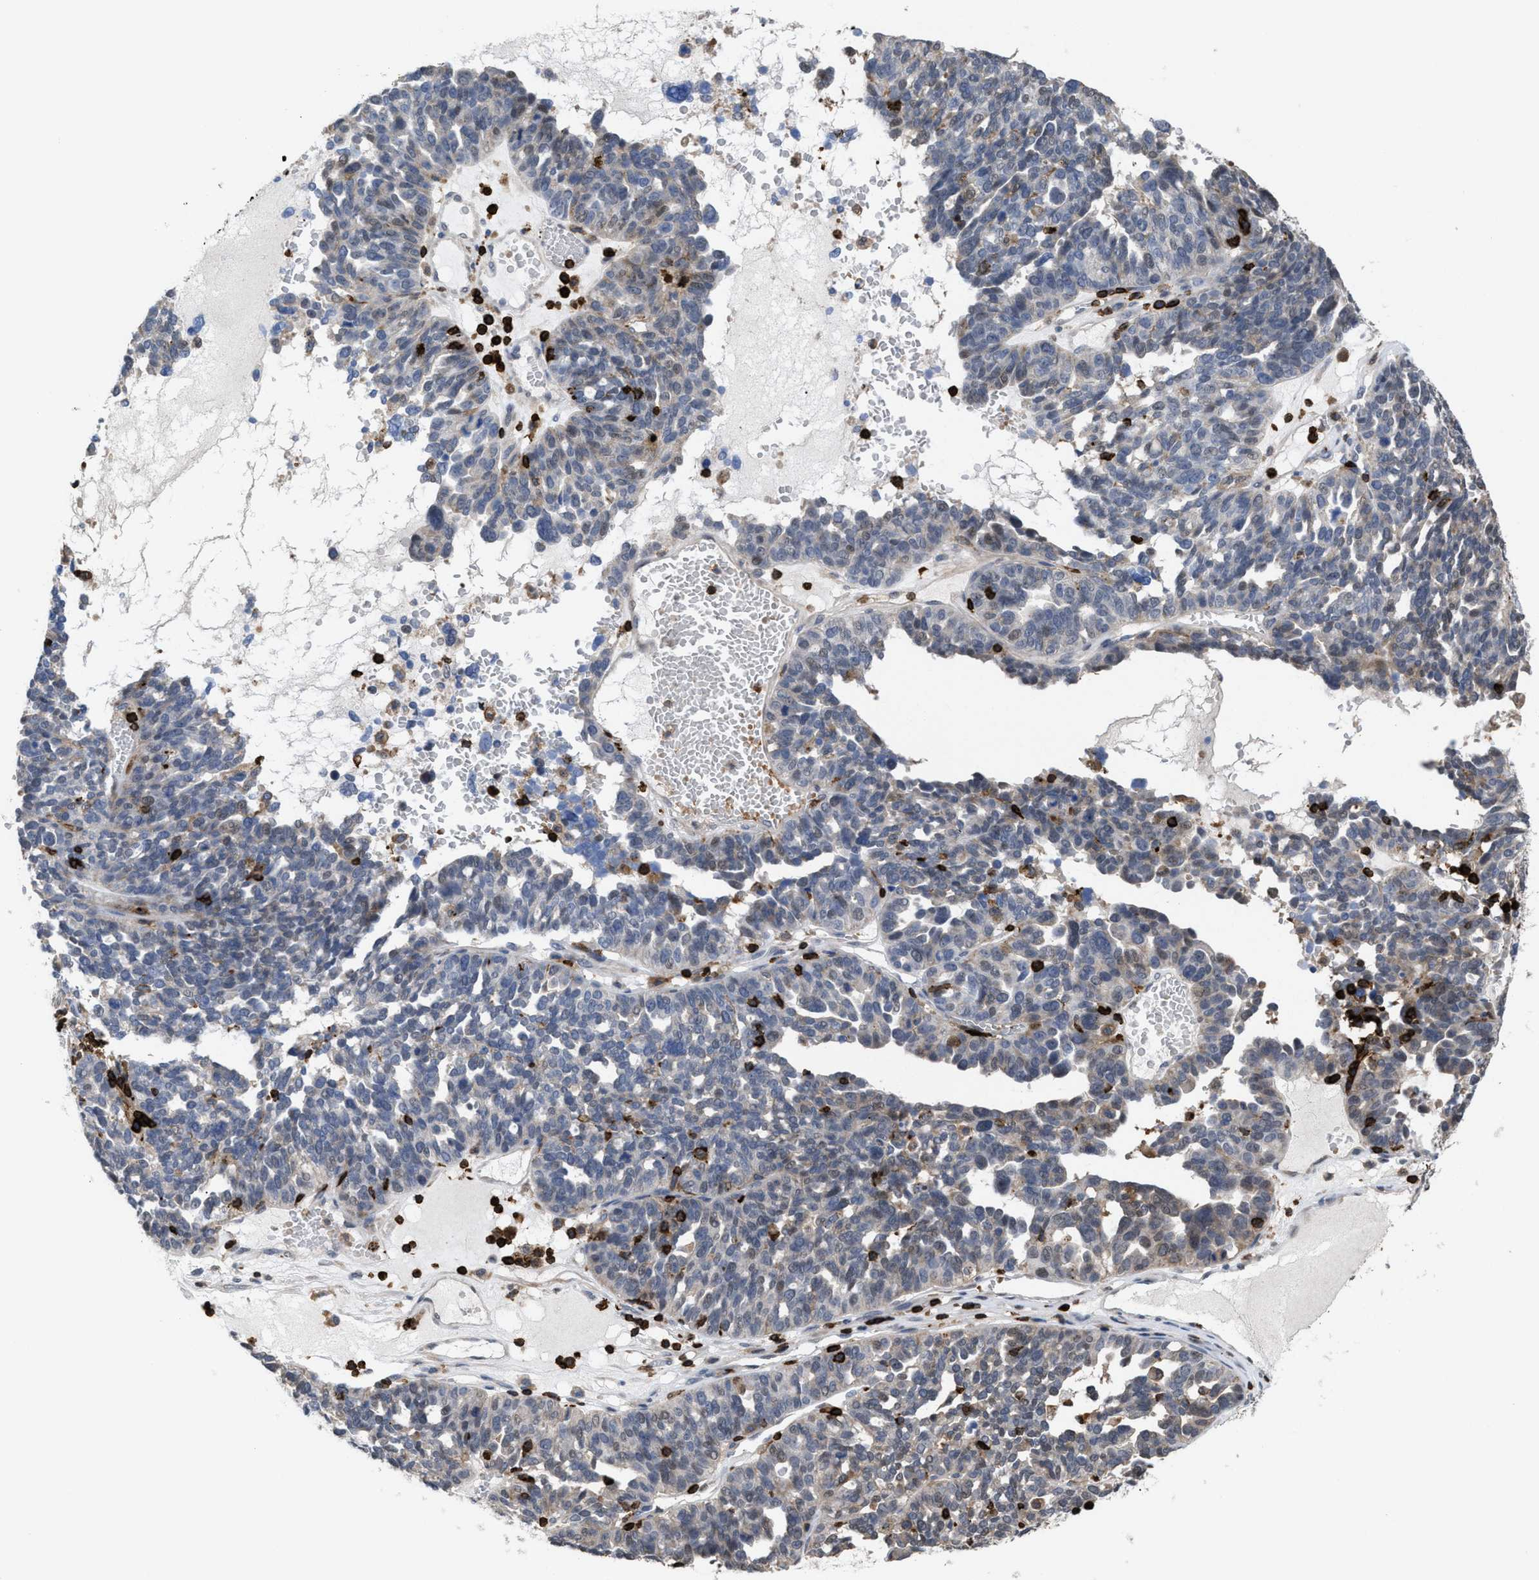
{"staining": {"intensity": "negative", "quantity": "none", "location": "none"}, "tissue": "ovarian cancer", "cell_type": "Tumor cells", "image_type": "cancer", "snomed": [{"axis": "morphology", "description": "Cystadenocarcinoma, serous, NOS"}, {"axis": "topography", "description": "Ovary"}], "caption": "Tumor cells are negative for brown protein staining in ovarian cancer.", "gene": "PTPRE", "patient": {"sex": "female", "age": 59}}